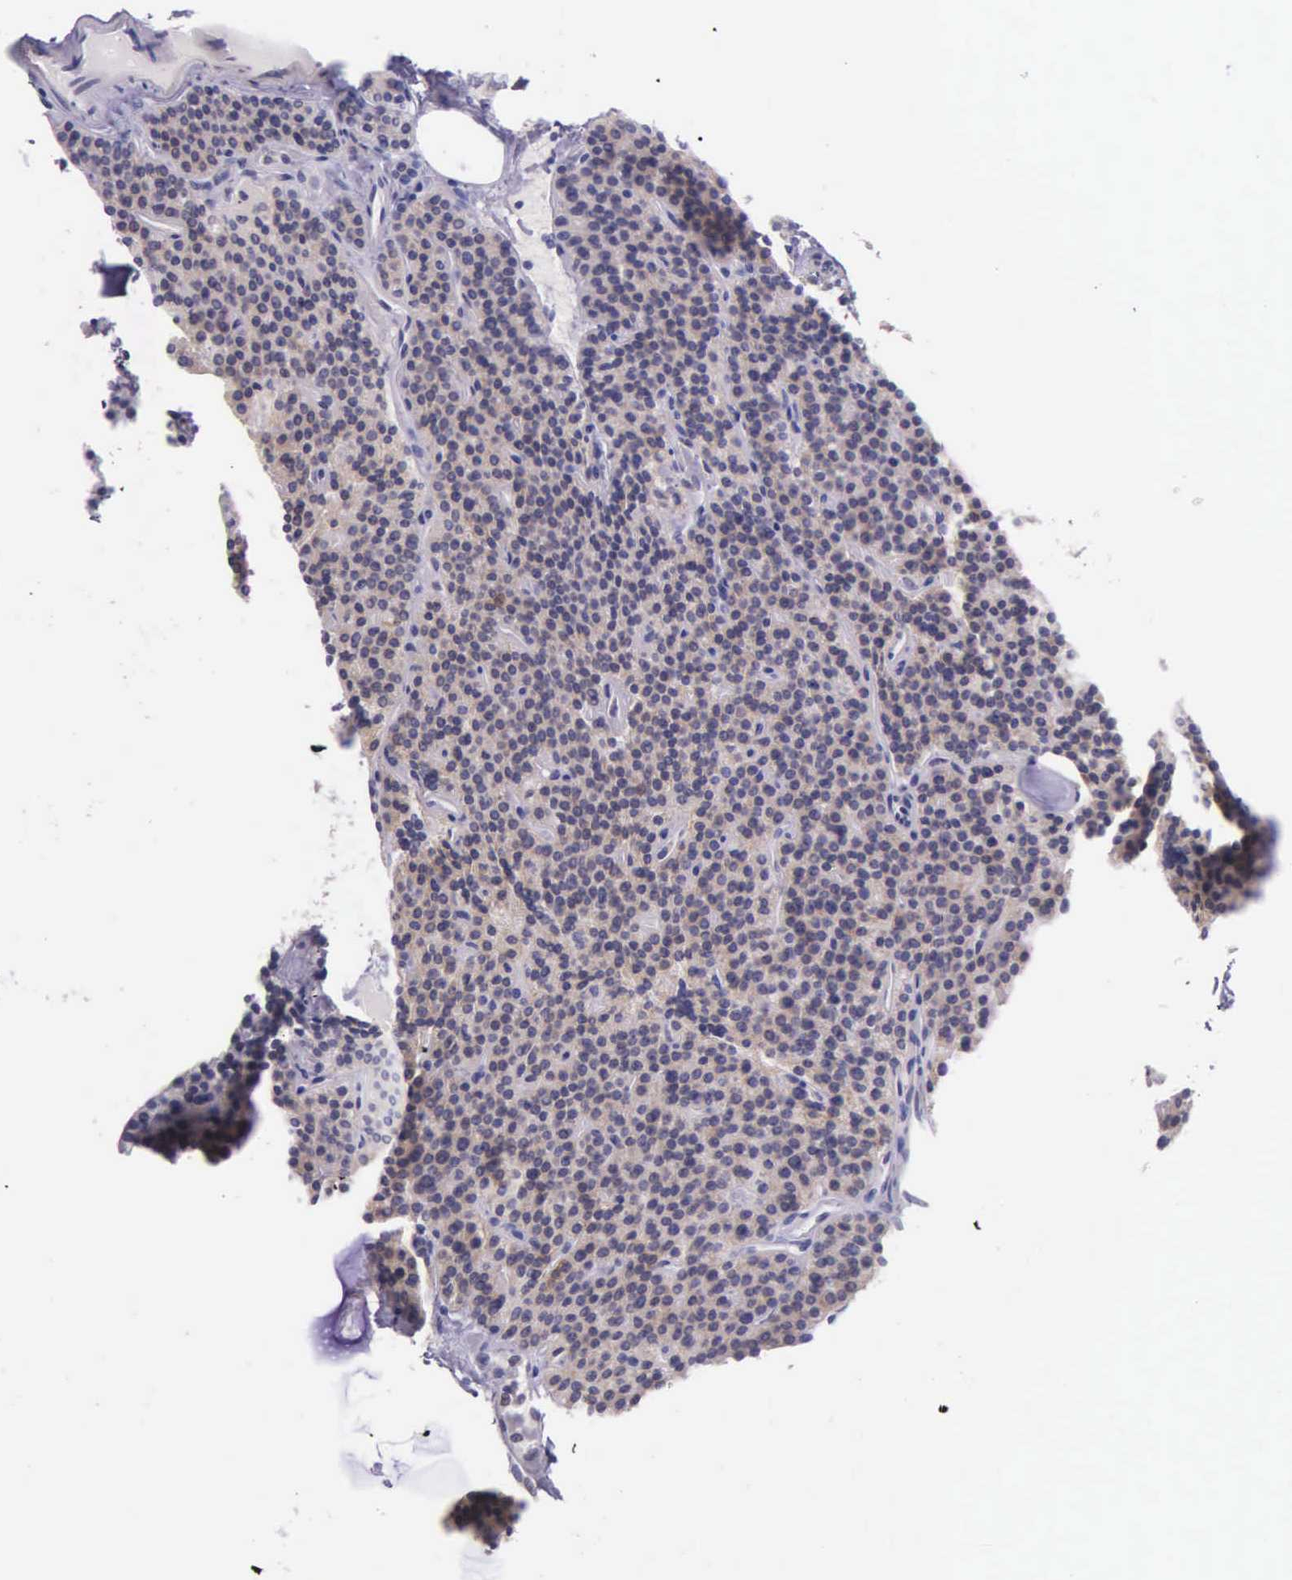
{"staining": {"intensity": "weak", "quantity": "25%-75%", "location": "cytoplasmic/membranous"}, "tissue": "parathyroid gland", "cell_type": "Glandular cells", "image_type": "normal", "snomed": [{"axis": "morphology", "description": "Normal tissue, NOS"}, {"axis": "topography", "description": "Parathyroid gland"}], "caption": "Weak cytoplasmic/membranous expression for a protein is appreciated in about 25%-75% of glandular cells of normal parathyroid gland using immunohistochemistry.", "gene": "NSDHL", "patient": {"sex": "female", "age": 29}}